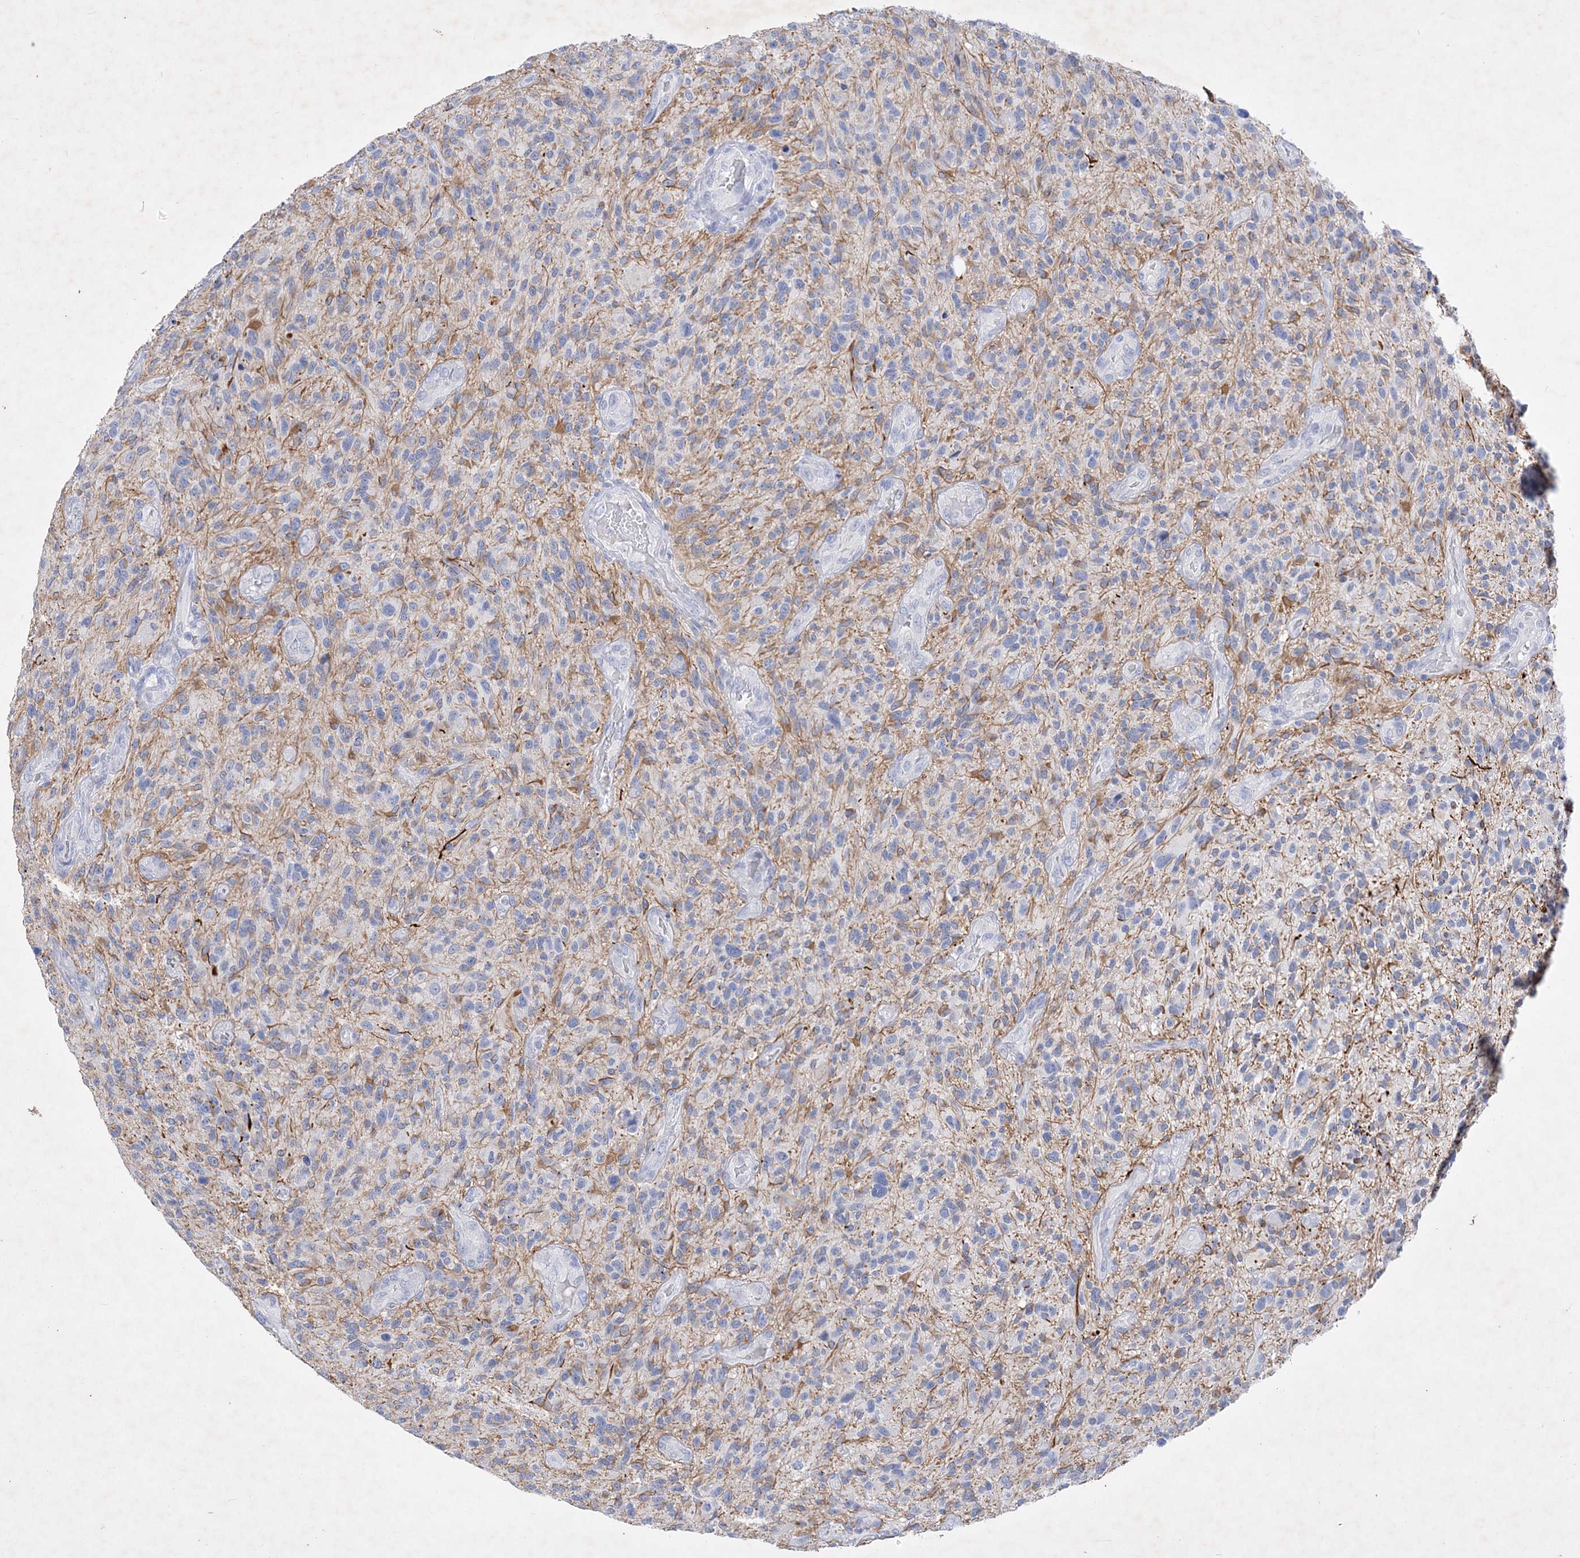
{"staining": {"intensity": "negative", "quantity": "none", "location": "none"}, "tissue": "glioma", "cell_type": "Tumor cells", "image_type": "cancer", "snomed": [{"axis": "morphology", "description": "Glioma, malignant, High grade"}, {"axis": "topography", "description": "Brain"}], "caption": "Glioma was stained to show a protein in brown. There is no significant staining in tumor cells.", "gene": "COPS8", "patient": {"sex": "male", "age": 47}}